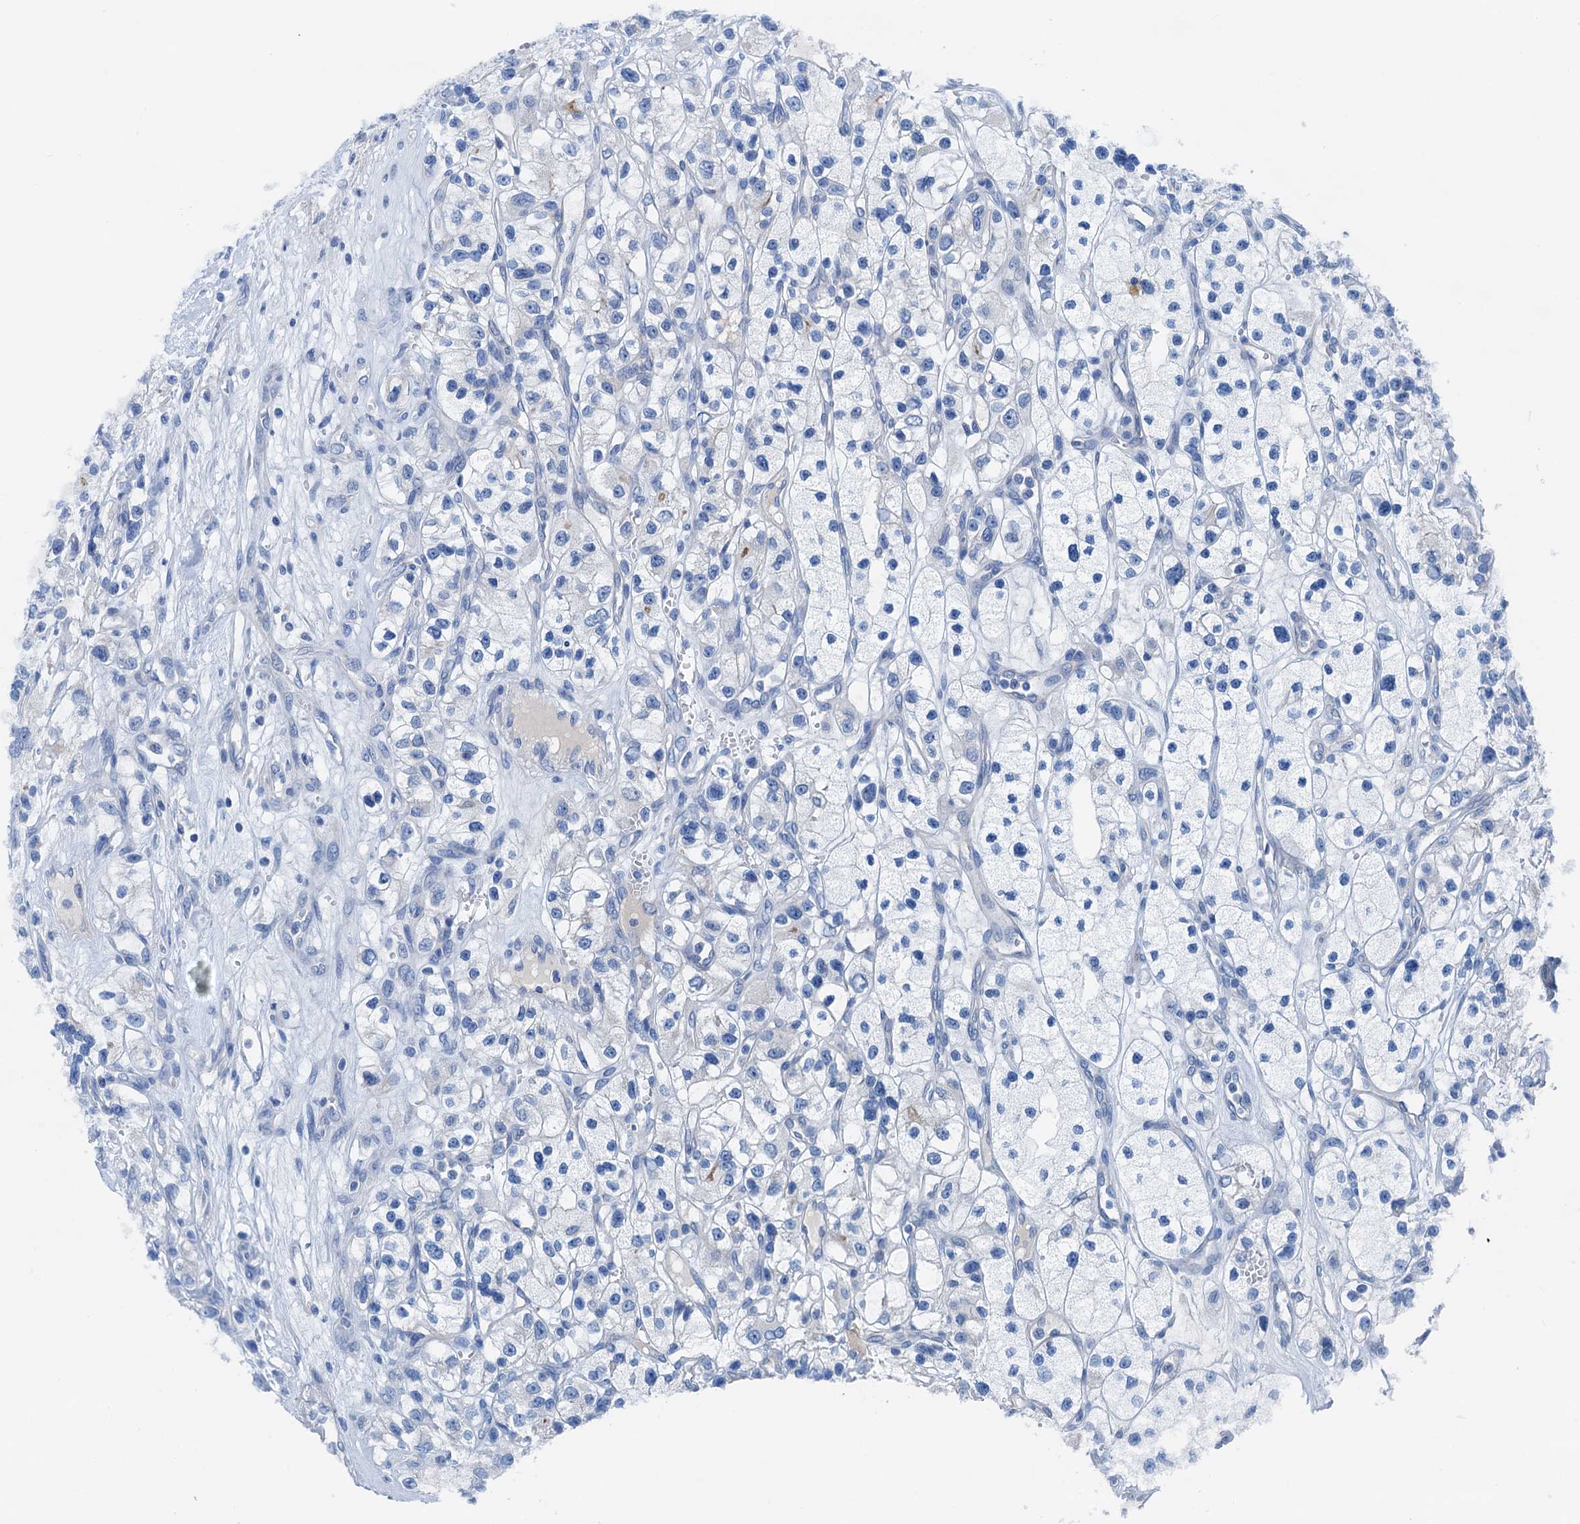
{"staining": {"intensity": "negative", "quantity": "none", "location": "none"}, "tissue": "renal cancer", "cell_type": "Tumor cells", "image_type": "cancer", "snomed": [{"axis": "morphology", "description": "Adenocarcinoma, NOS"}, {"axis": "topography", "description": "Kidney"}], "caption": "Immunohistochemistry (IHC) image of neoplastic tissue: renal adenocarcinoma stained with DAB (3,3'-diaminobenzidine) demonstrates no significant protein positivity in tumor cells.", "gene": "KNDC1", "patient": {"sex": "female", "age": 57}}